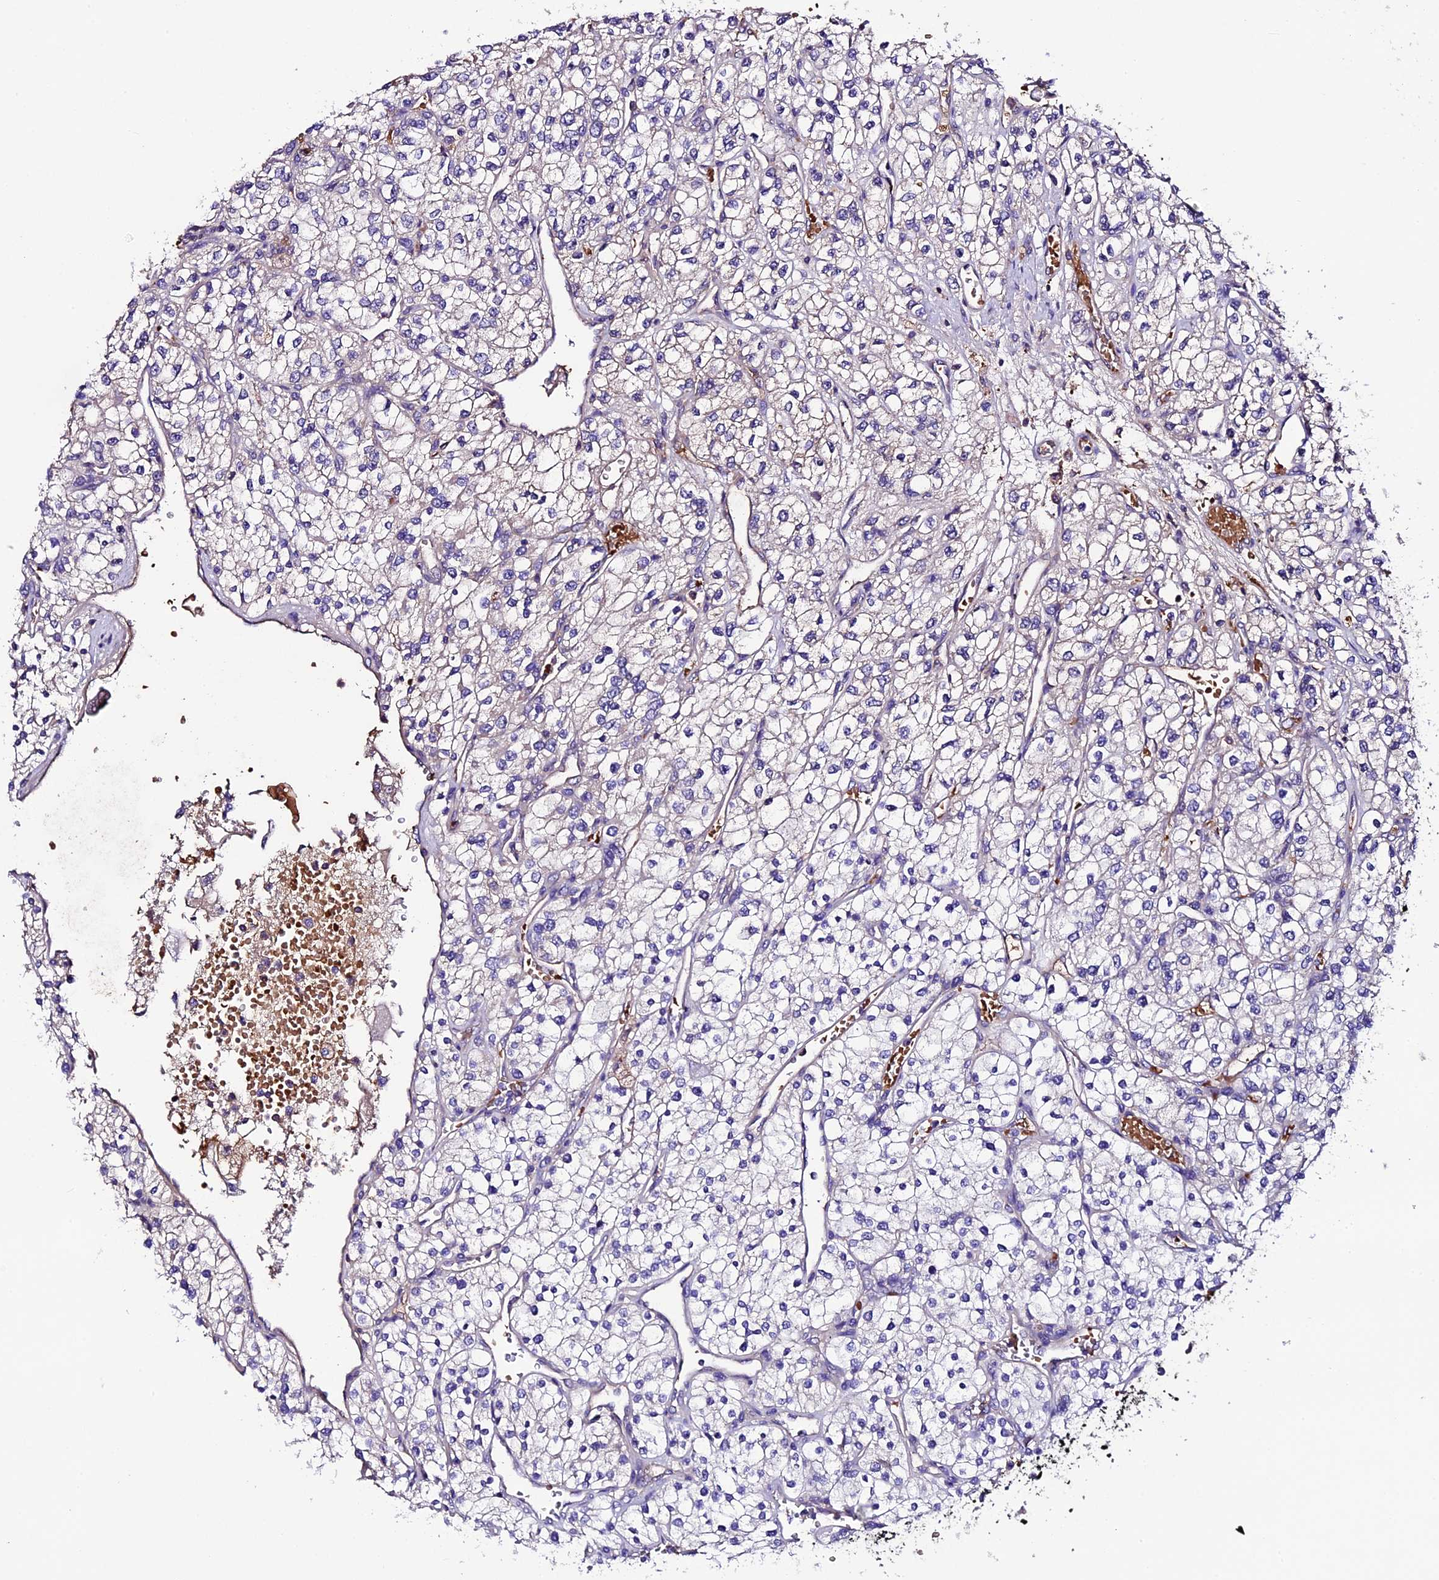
{"staining": {"intensity": "weak", "quantity": "<25%", "location": "nuclear"}, "tissue": "renal cancer", "cell_type": "Tumor cells", "image_type": "cancer", "snomed": [{"axis": "morphology", "description": "Adenocarcinoma, NOS"}, {"axis": "topography", "description": "Kidney"}], "caption": "A micrograph of adenocarcinoma (renal) stained for a protein exhibits no brown staining in tumor cells.", "gene": "TCP11L2", "patient": {"sex": "male", "age": 80}}